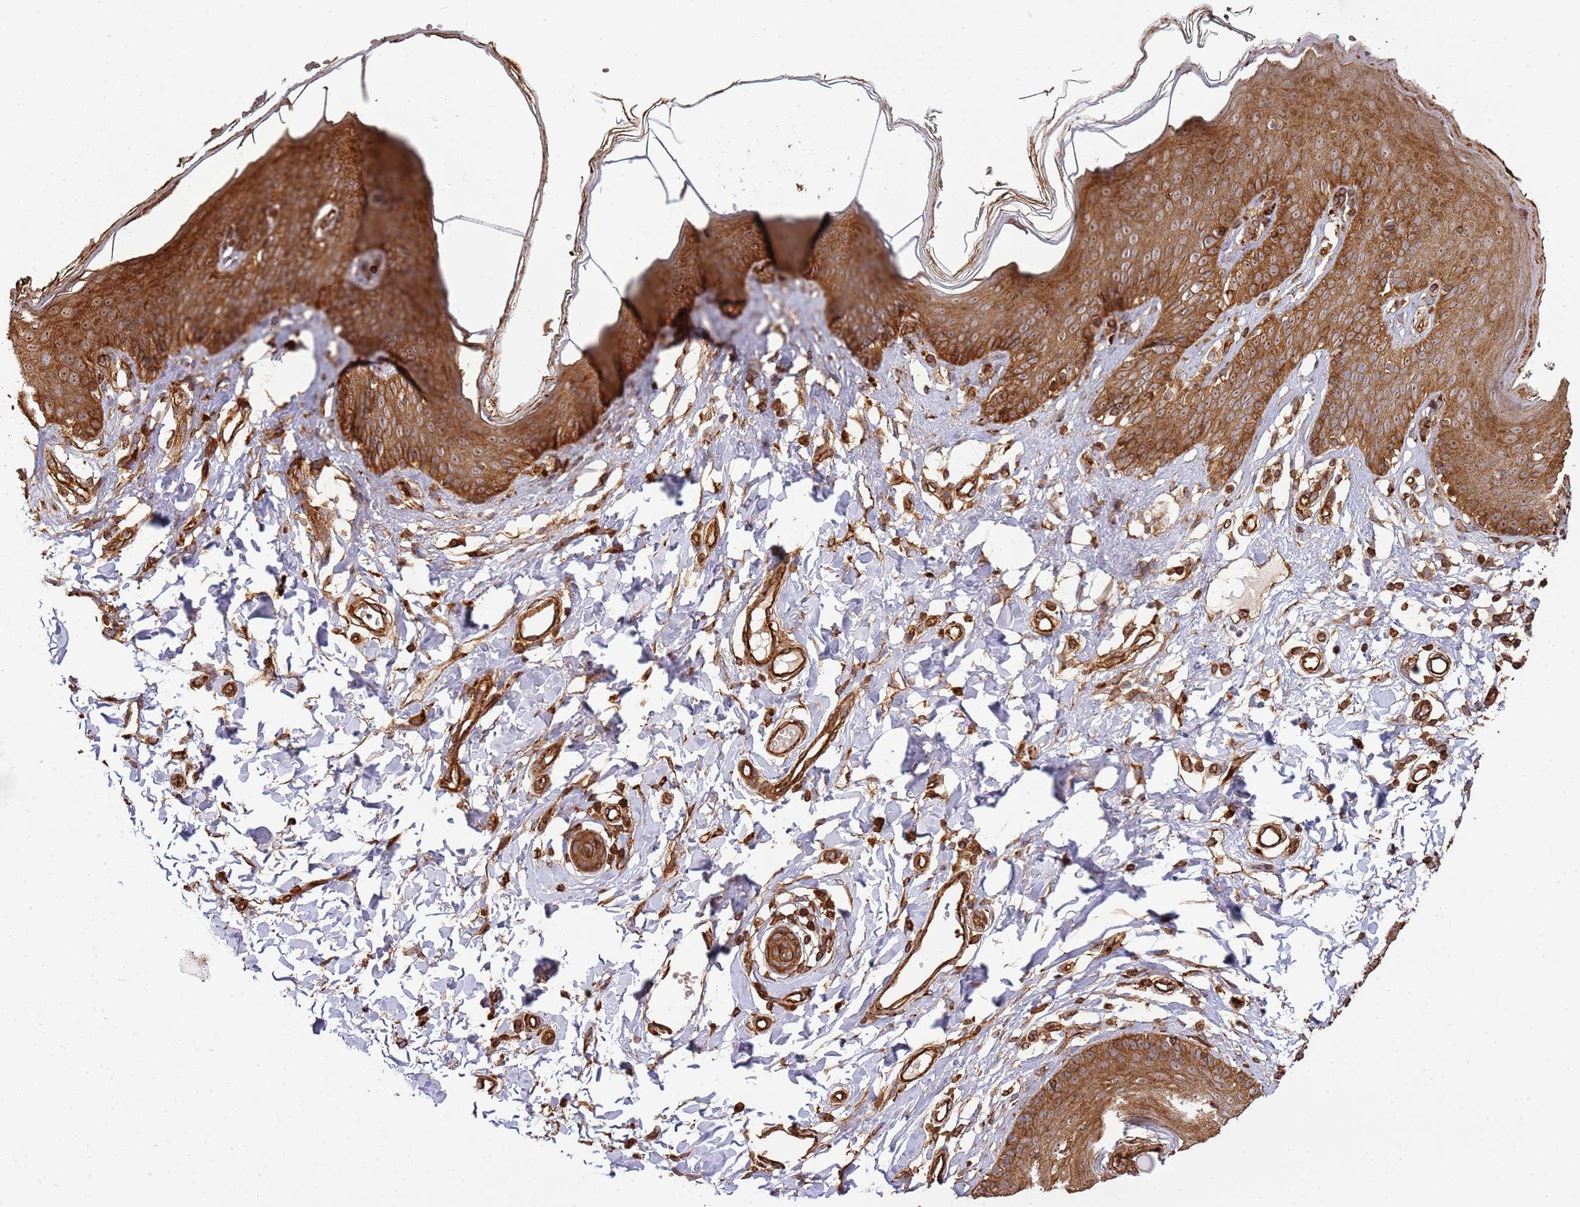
{"staining": {"intensity": "strong", "quantity": "25%-75%", "location": "cytoplasmic/membranous"}, "tissue": "skin", "cell_type": "Epidermal cells", "image_type": "normal", "snomed": [{"axis": "morphology", "description": "Normal tissue, NOS"}, {"axis": "topography", "description": "Vulva"}], "caption": "Immunohistochemical staining of benign human skin displays 25%-75% levels of strong cytoplasmic/membranous protein expression in about 25%-75% of epidermal cells.", "gene": "NDUFAF4", "patient": {"sex": "female", "age": 66}}